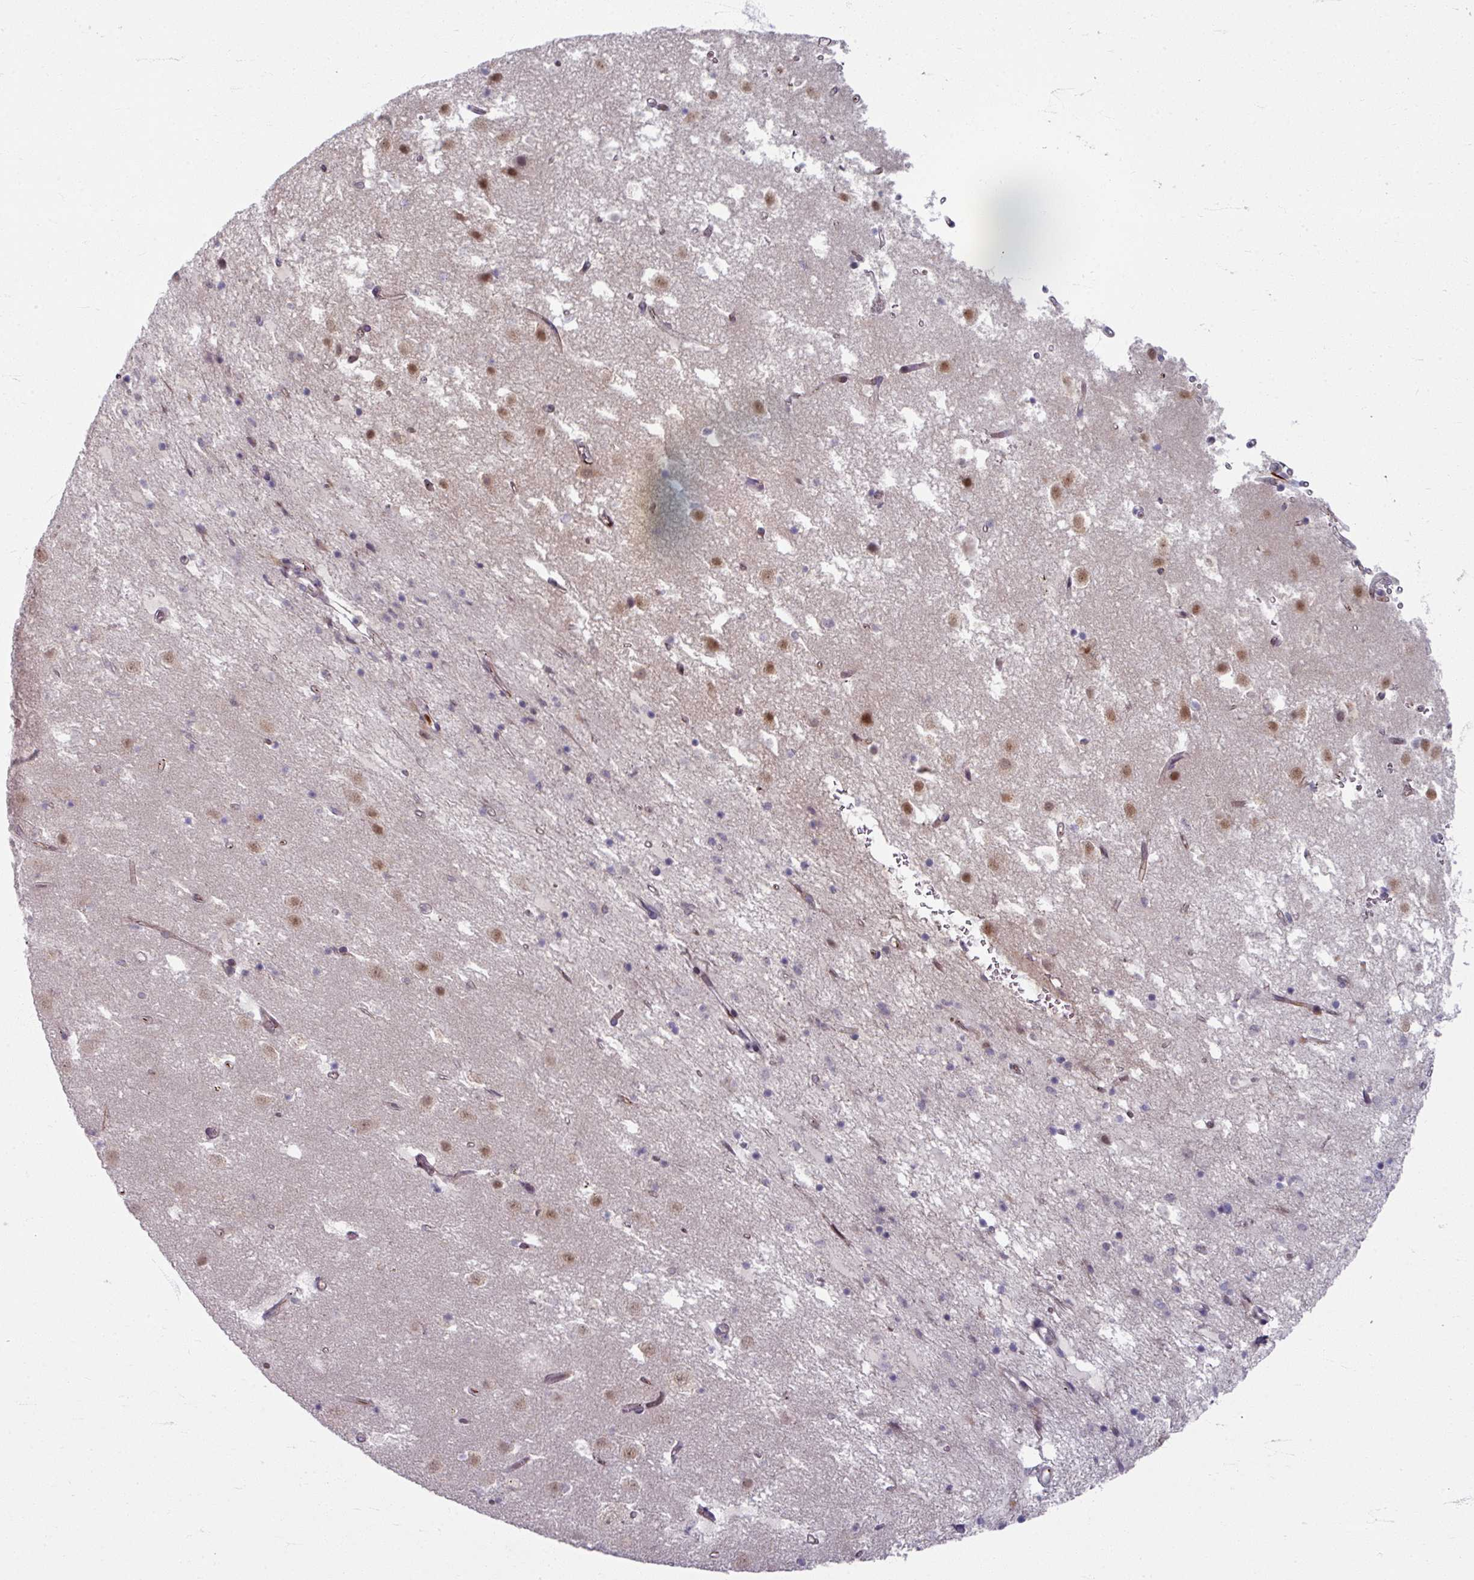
{"staining": {"intensity": "weak", "quantity": "25%-75%", "location": "cytoplasmic/membranous,nuclear"}, "tissue": "caudate", "cell_type": "Glial cells", "image_type": "normal", "snomed": [{"axis": "morphology", "description": "Normal tissue, NOS"}, {"axis": "topography", "description": "Lateral ventricle wall"}], "caption": "Approximately 25%-75% of glial cells in normal human caudate exhibit weak cytoplasmic/membranous,nuclear protein positivity as visualized by brown immunohistochemical staining.", "gene": "KLC3", "patient": {"sex": "male", "age": 58}}